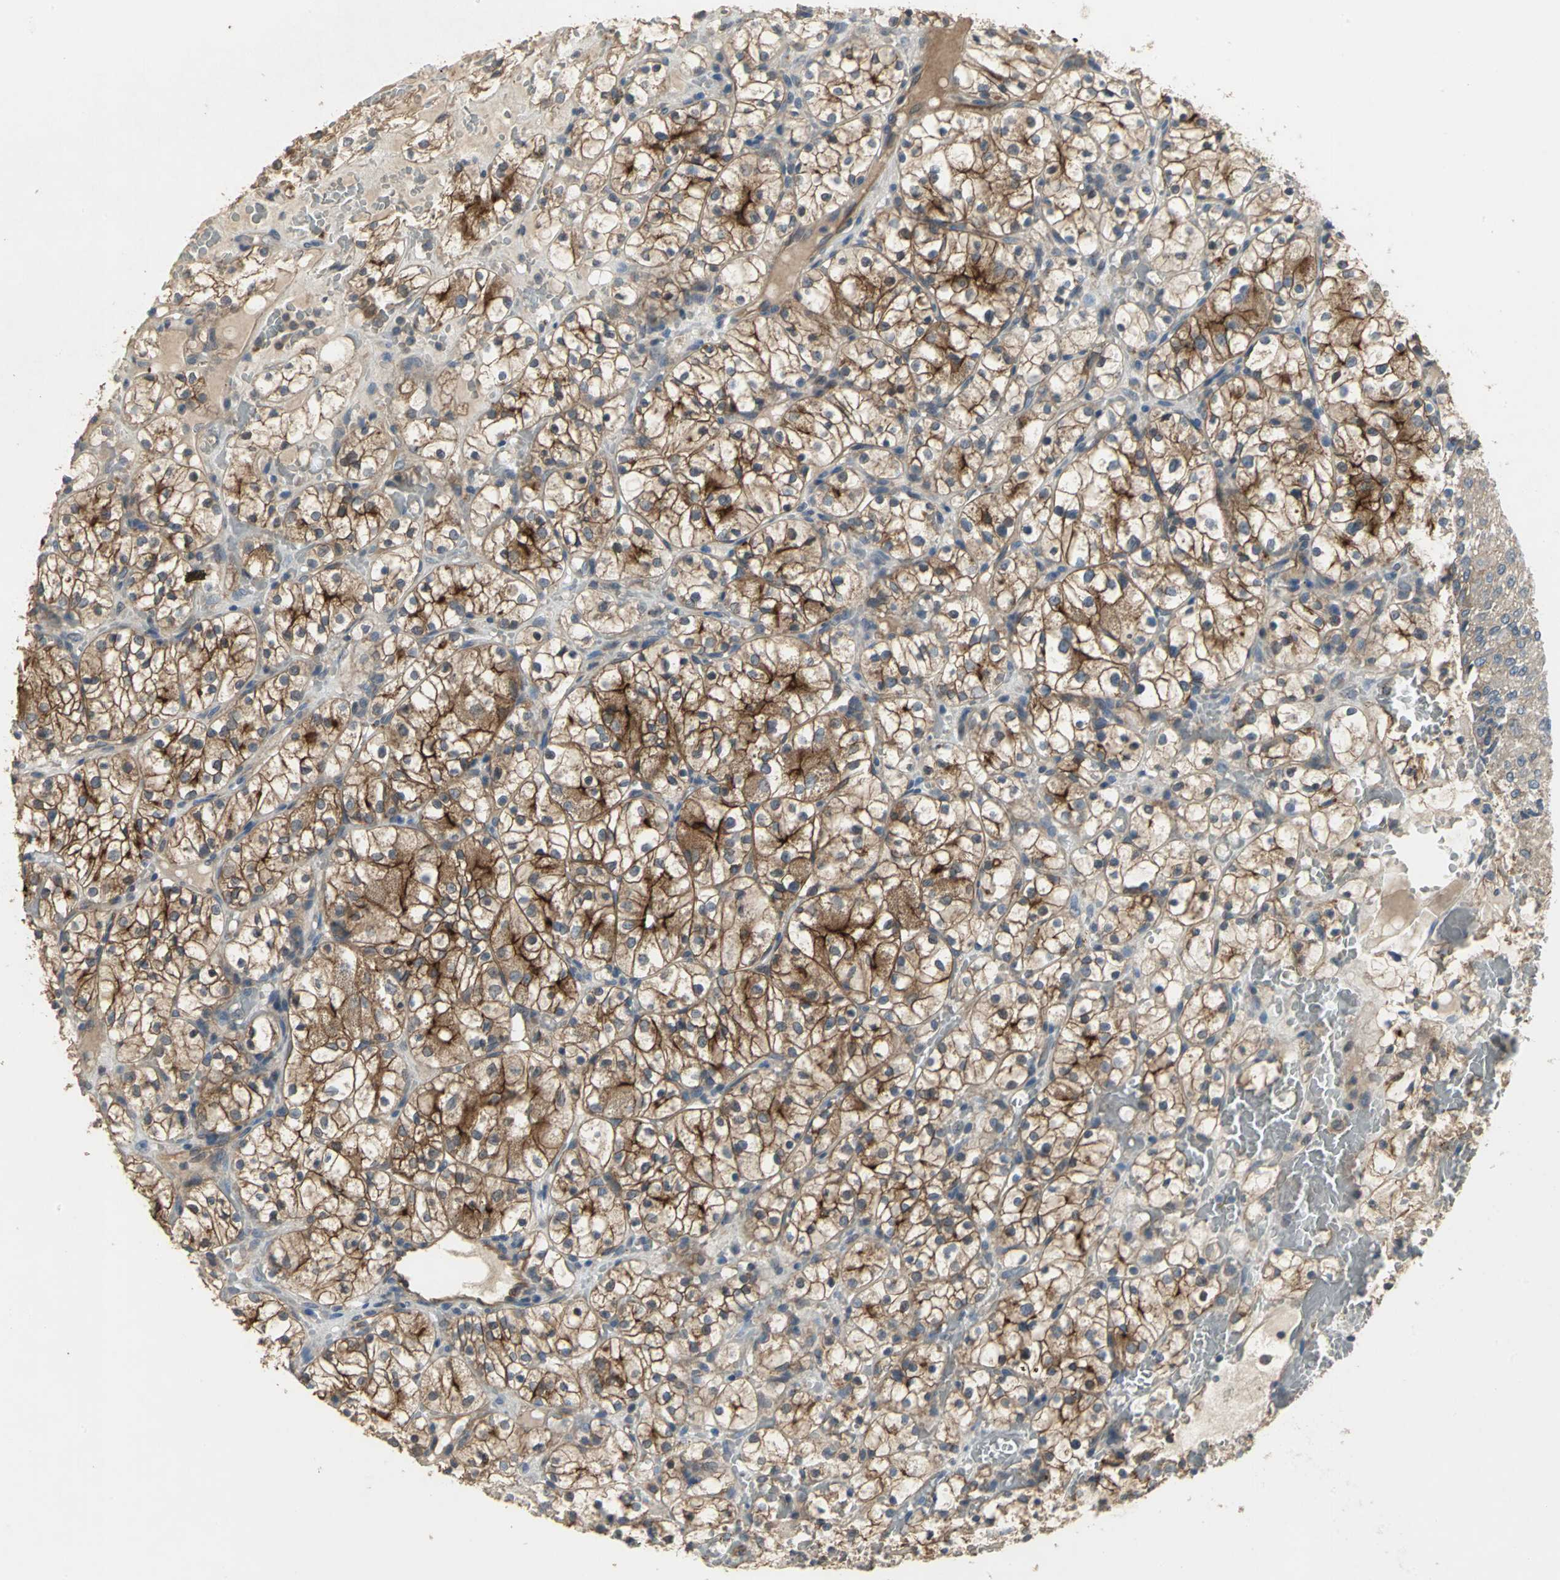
{"staining": {"intensity": "strong", "quantity": ">75%", "location": "cytoplasmic/membranous"}, "tissue": "renal cancer", "cell_type": "Tumor cells", "image_type": "cancer", "snomed": [{"axis": "morphology", "description": "Adenocarcinoma, NOS"}, {"axis": "topography", "description": "Kidney"}], "caption": "Human adenocarcinoma (renal) stained for a protein (brown) demonstrates strong cytoplasmic/membranous positive staining in approximately >75% of tumor cells.", "gene": "MET", "patient": {"sex": "female", "age": 60}}